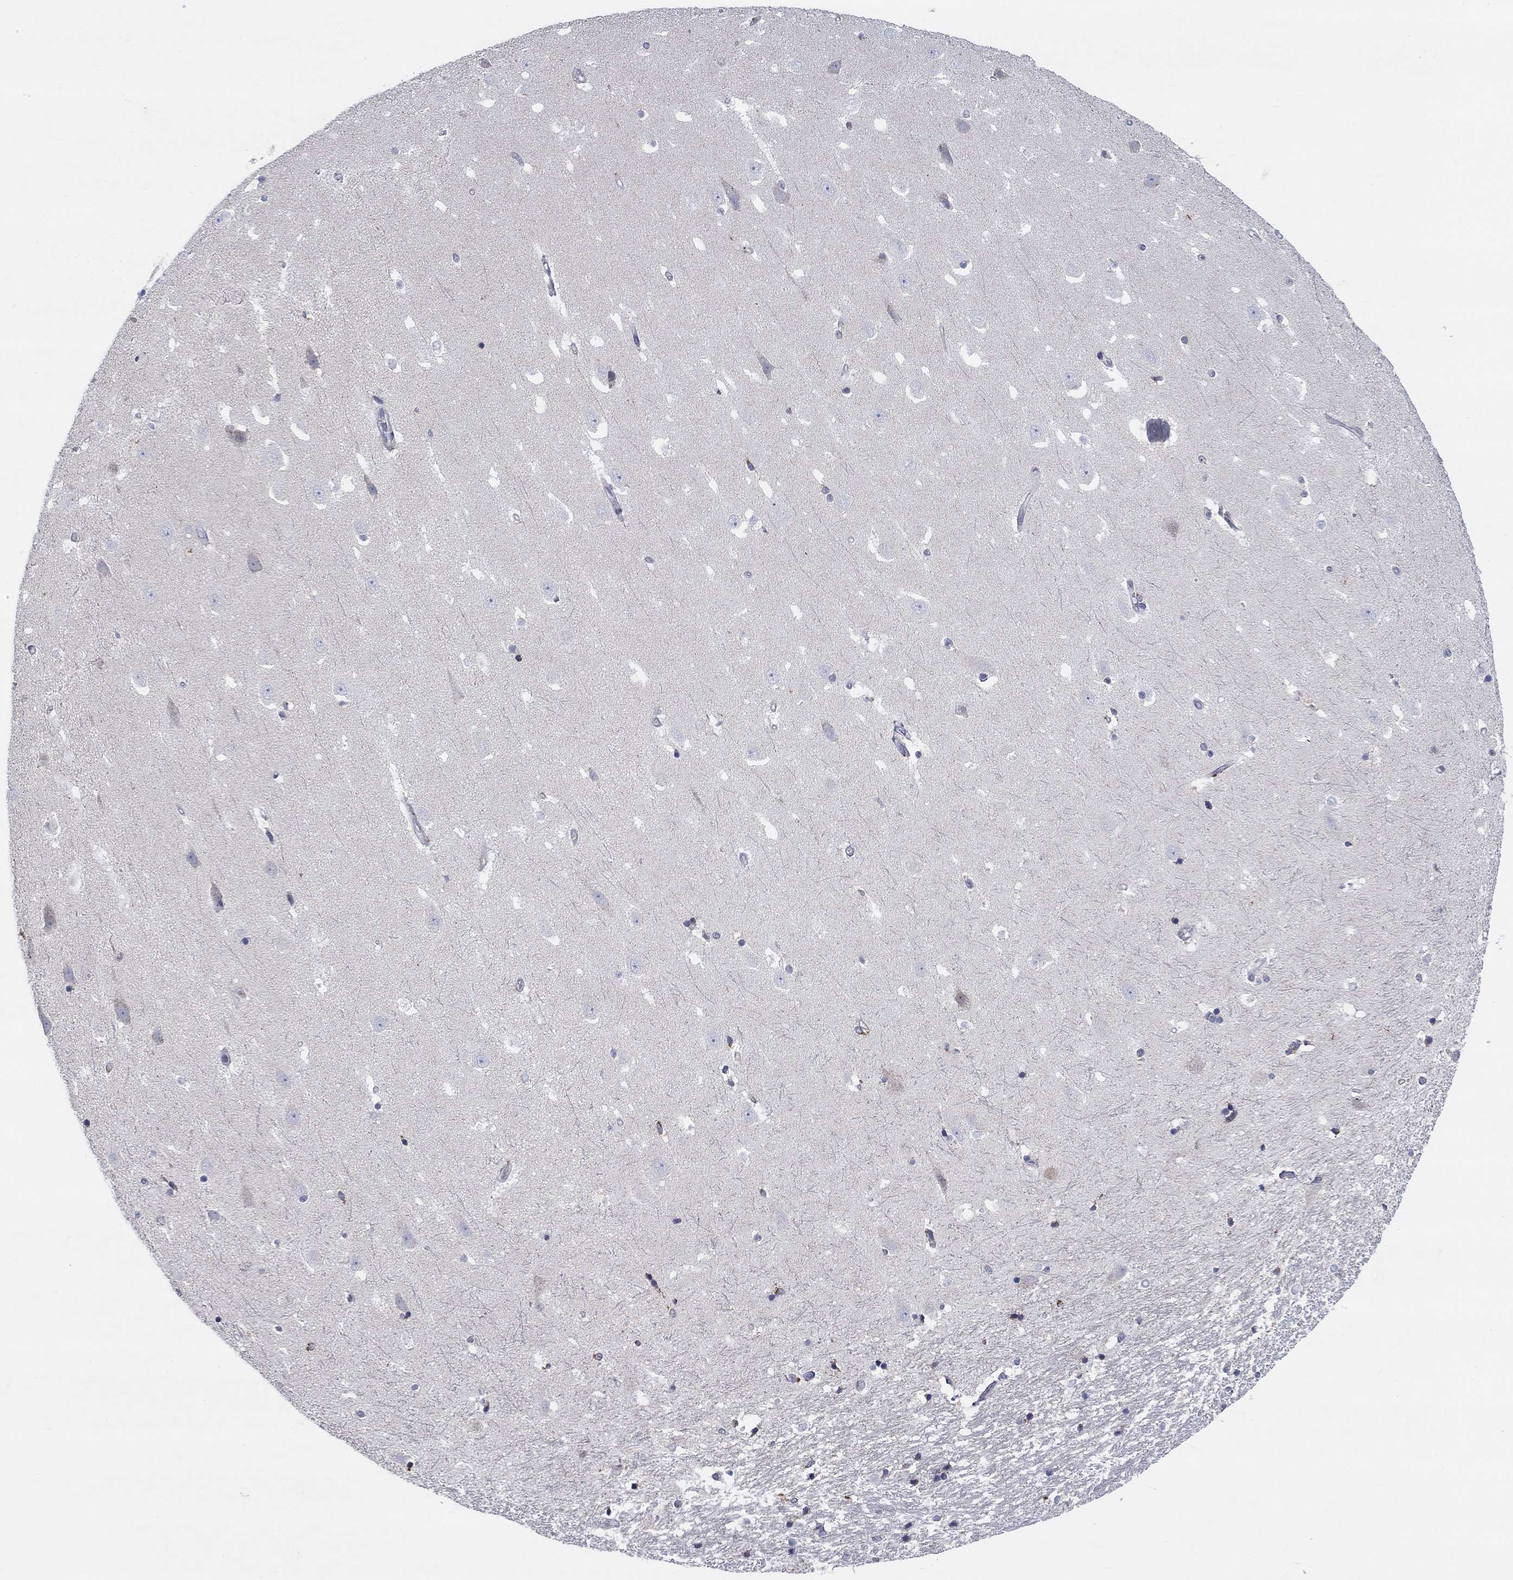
{"staining": {"intensity": "negative", "quantity": "none", "location": "none"}, "tissue": "hippocampus", "cell_type": "Glial cells", "image_type": "normal", "snomed": [{"axis": "morphology", "description": "Normal tissue, NOS"}, {"axis": "topography", "description": "Hippocampus"}], "caption": "The image shows no staining of glial cells in normal hippocampus. Nuclei are stained in blue.", "gene": "SLC35F2", "patient": {"sex": "male", "age": 49}}